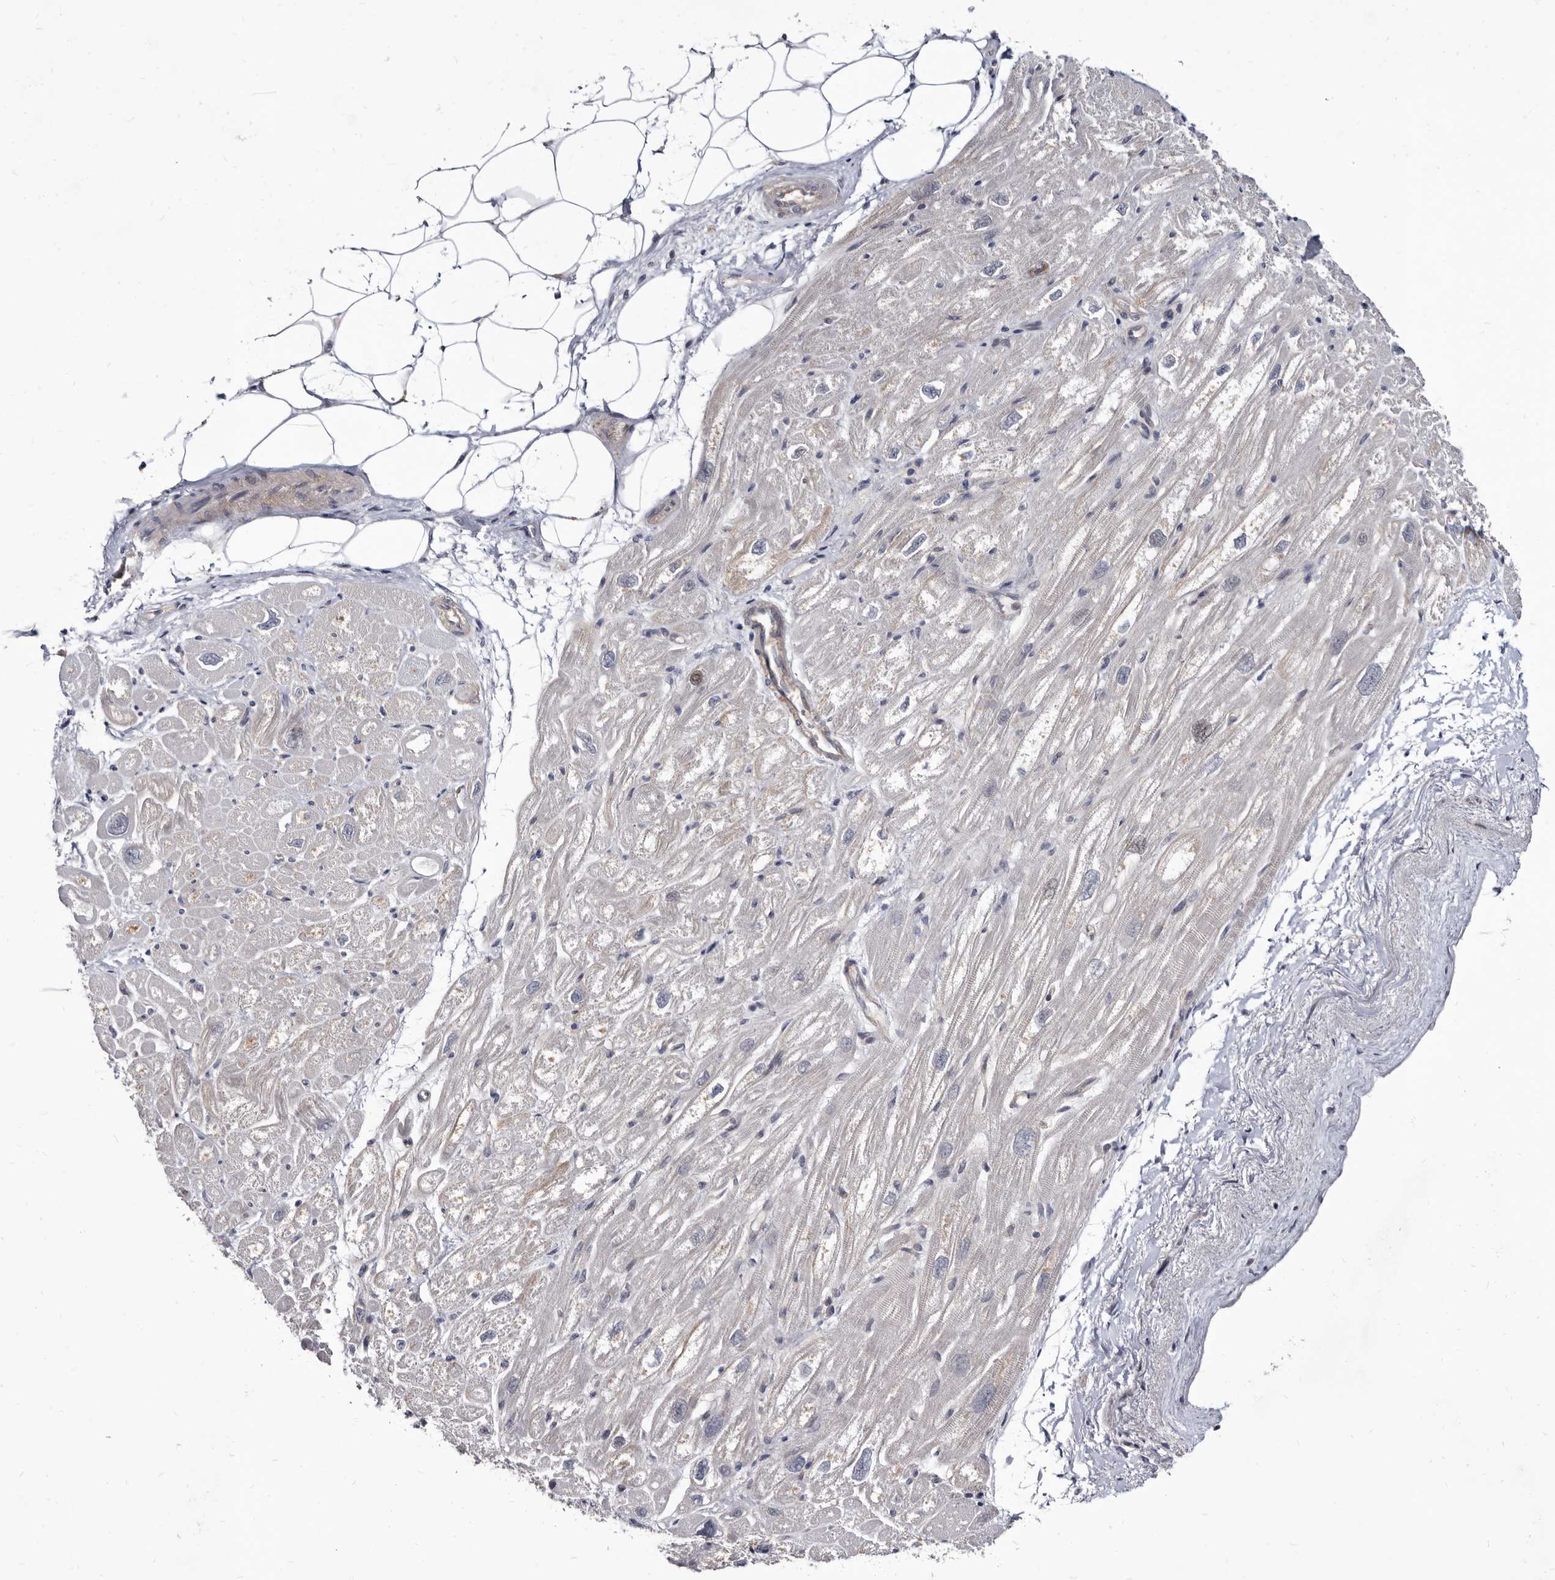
{"staining": {"intensity": "weak", "quantity": "<25%", "location": "cytoplasmic/membranous"}, "tissue": "heart muscle", "cell_type": "Cardiomyocytes", "image_type": "normal", "snomed": [{"axis": "morphology", "description": "Normal tissue, NOS"}, {"axis": "topography", "description": "Heart"}], "caption": "IHC histopathology image of unremarkable heart muscle stained for a protein (brown), which shows no staining in cardiomyocytes. Nuclei are stained in blue.", "gene": "ABCF2", "patient": {"sex": "male", "age": 50}}